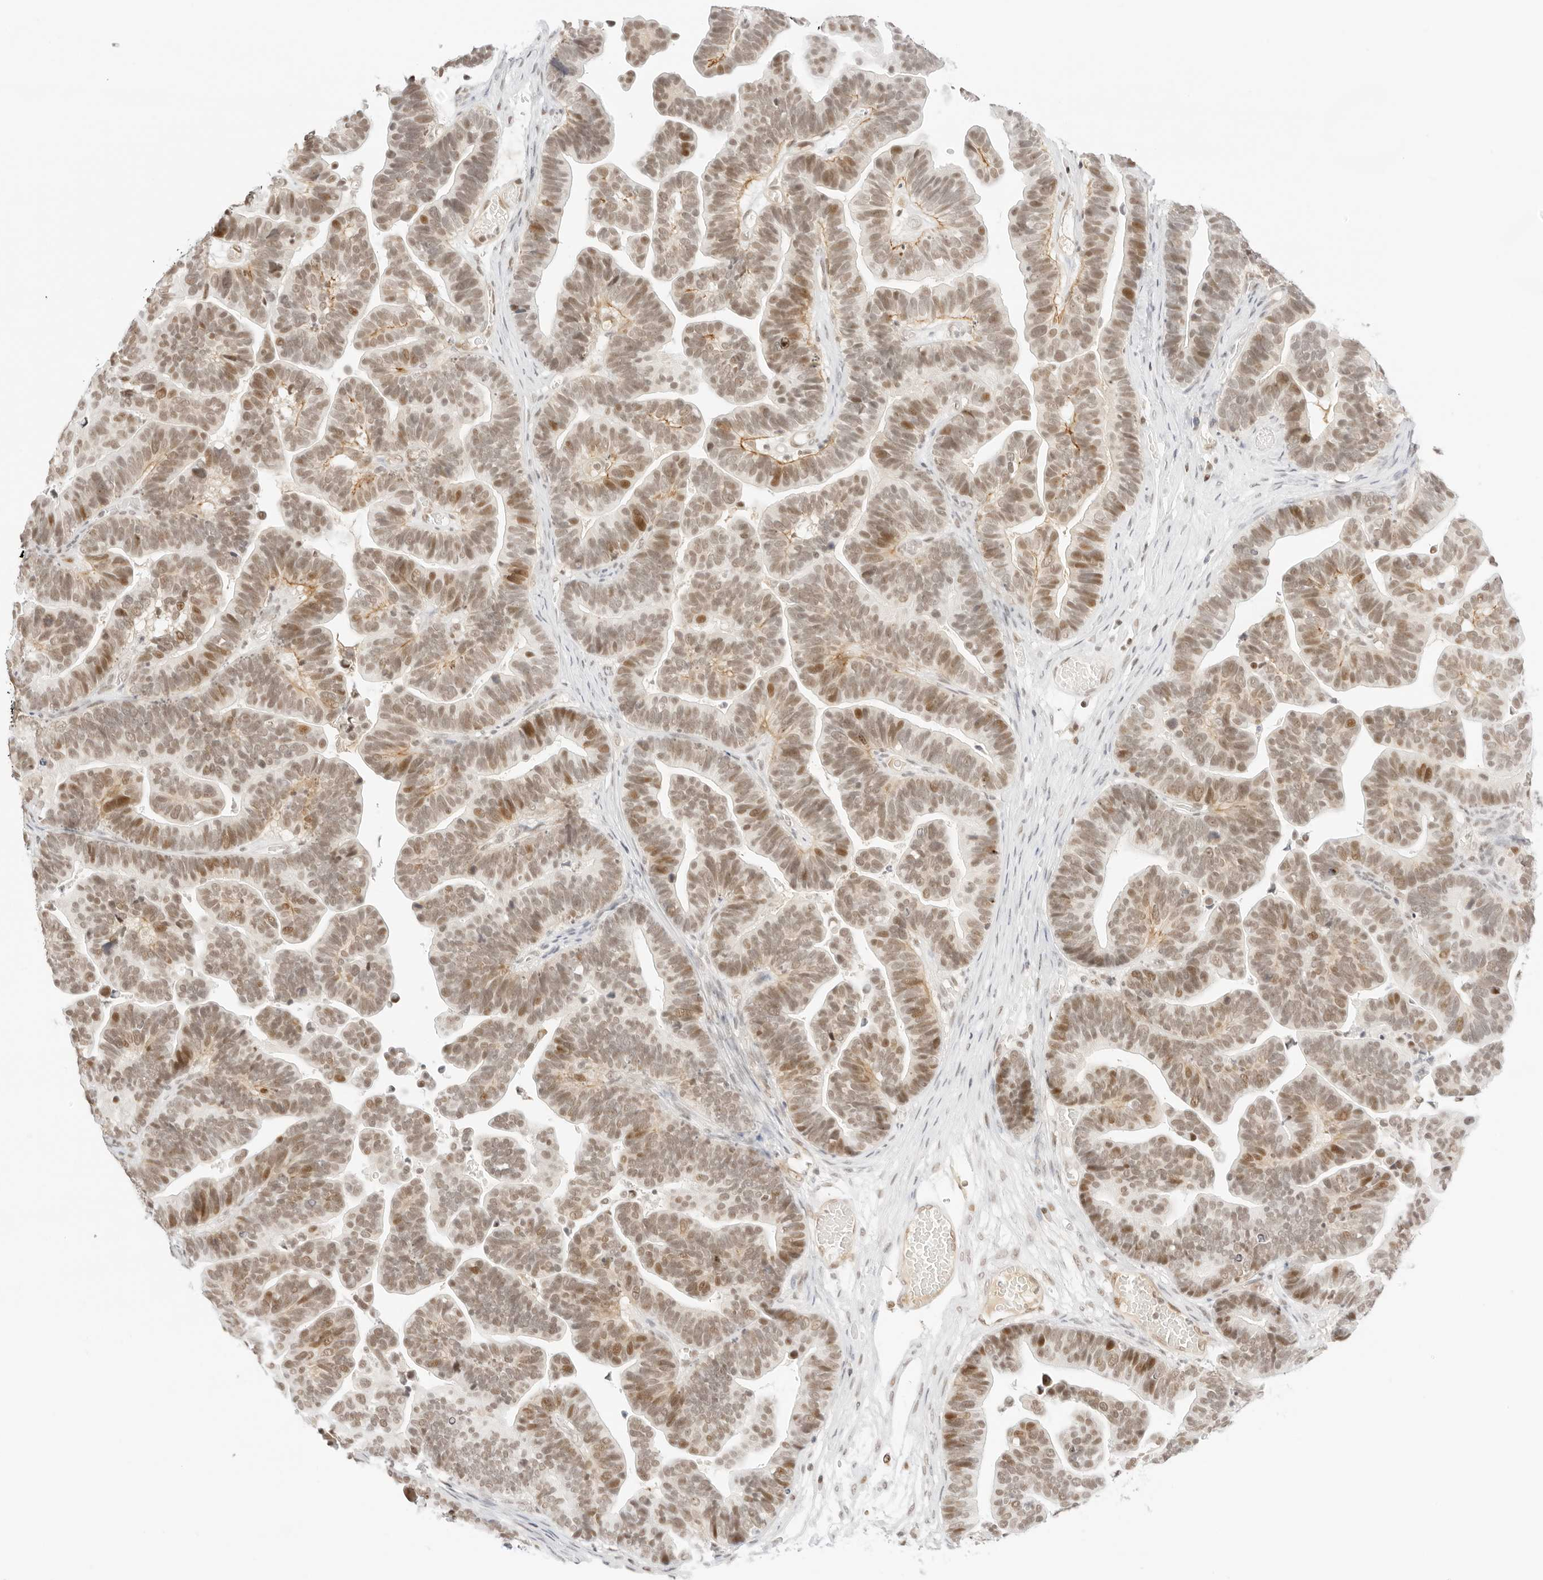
{"staining": {"intensity": "moderate", "quantity": ">75%", "location": "nuclear"}, "tissue": "ovarian cancer", "cell_type": "Tumor cells", "image_type": "cancer", "snomed": [{"axis": "morphology", "description": "Cystadenocarcinoma, serous, NOS"}, {"axis": "topography", "description": "Ovary"}], "caption": "IHC photomicrograph of ovarian cancer stained for a protein (brown), which shows medium levels of moderate nuclear staining in about >75% of tumor cells.", "gene": "ITGA6", "patient": {"sex": "female", "age": 56}}